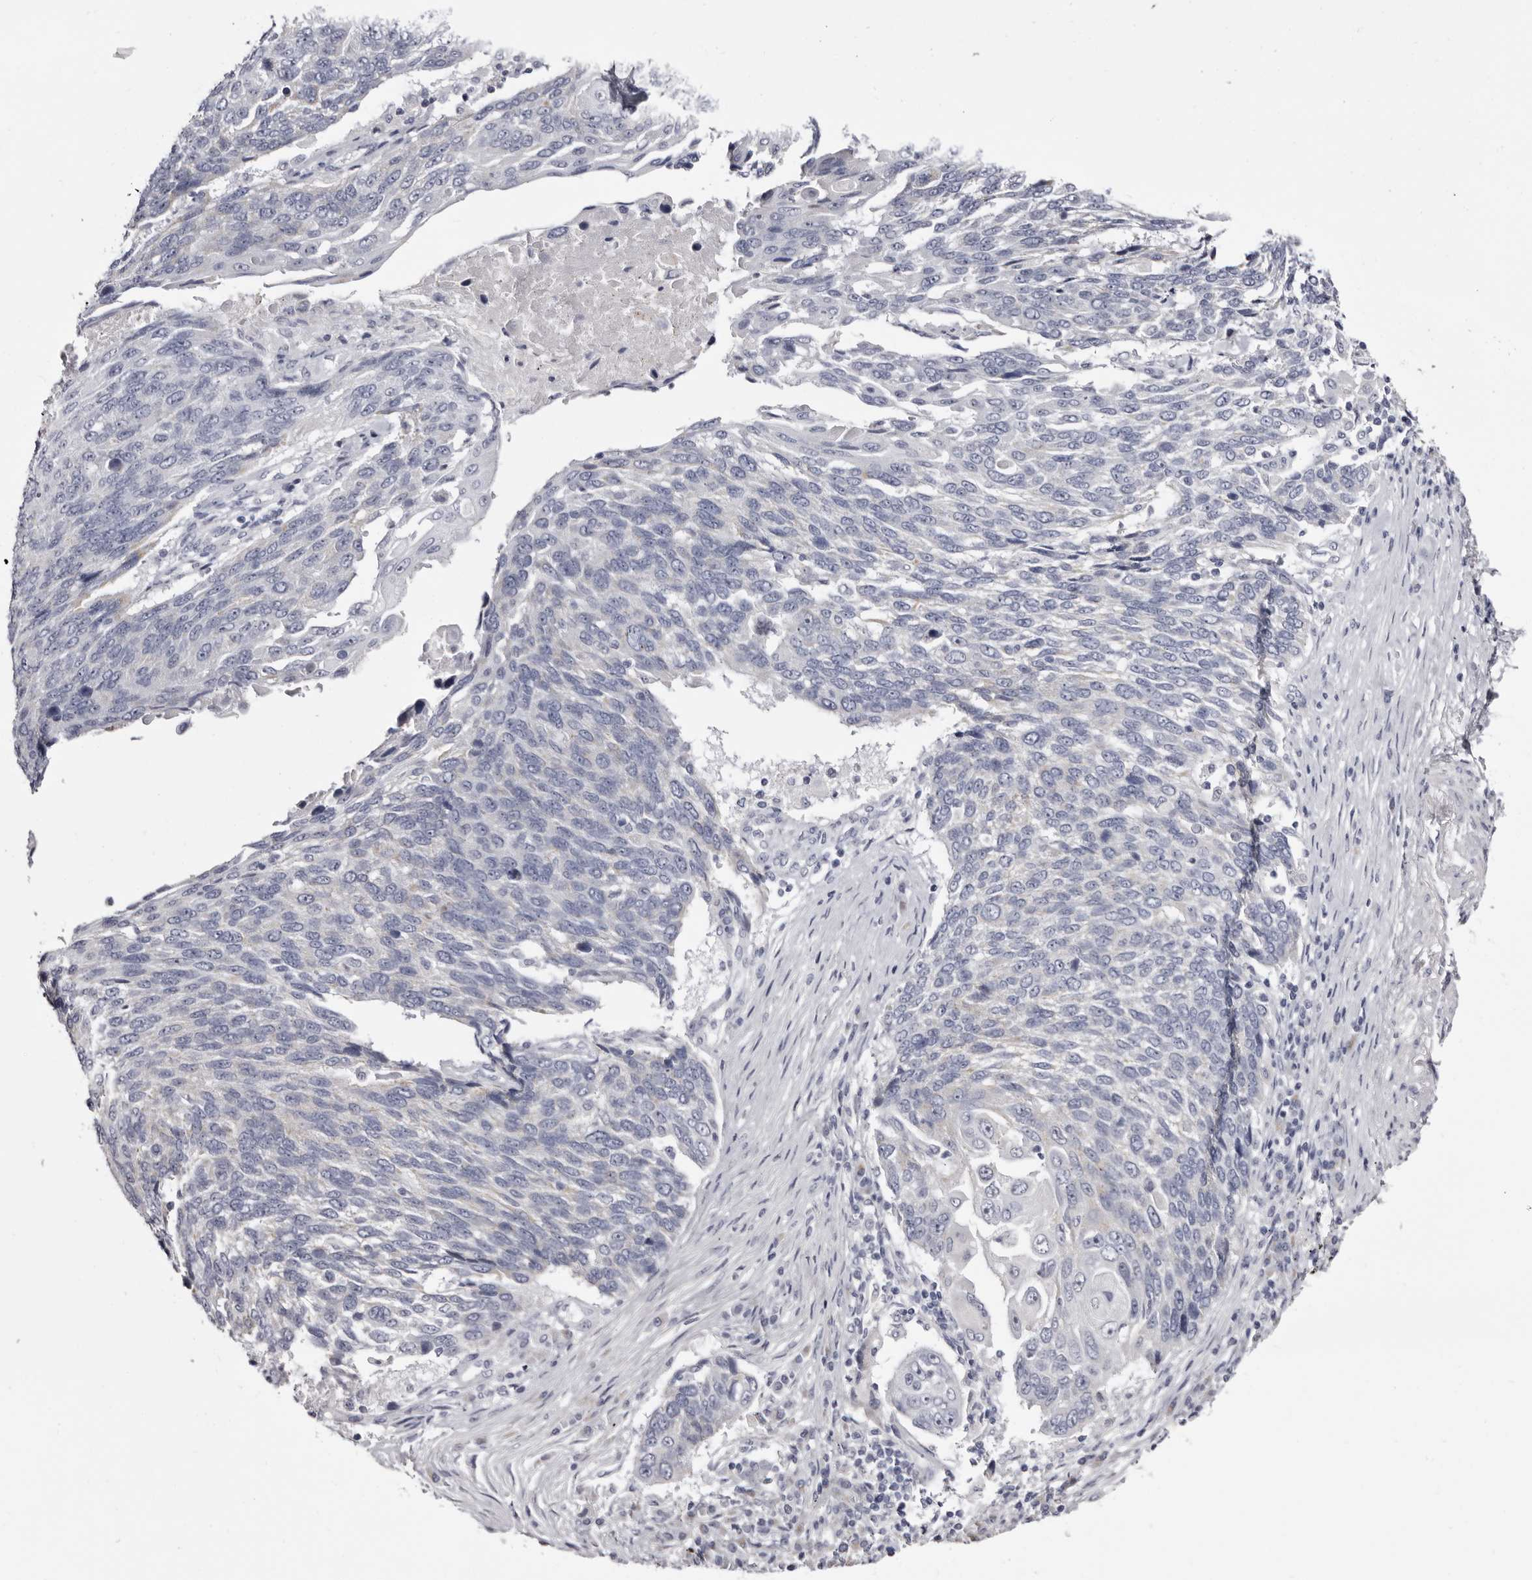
{"staining": {"intensity": "negative", "quantity": "none", "location": "none"}, "tissue": "lung cancer", "cell_type": "Tumor cells", "image_type": "cancer", "snomed": [{"axis": "morphology", "description": "Squamous cell carcinoma, NOS"}, {"axis": "topography", "description": "Lung"}], "caption": "This is an immunohistochemistry (IHC) histopathology image of lung cancer. There is no expression in tumor cells.", "gene": "CASQ1", "patient": {"sex": "male", "age": 66}}